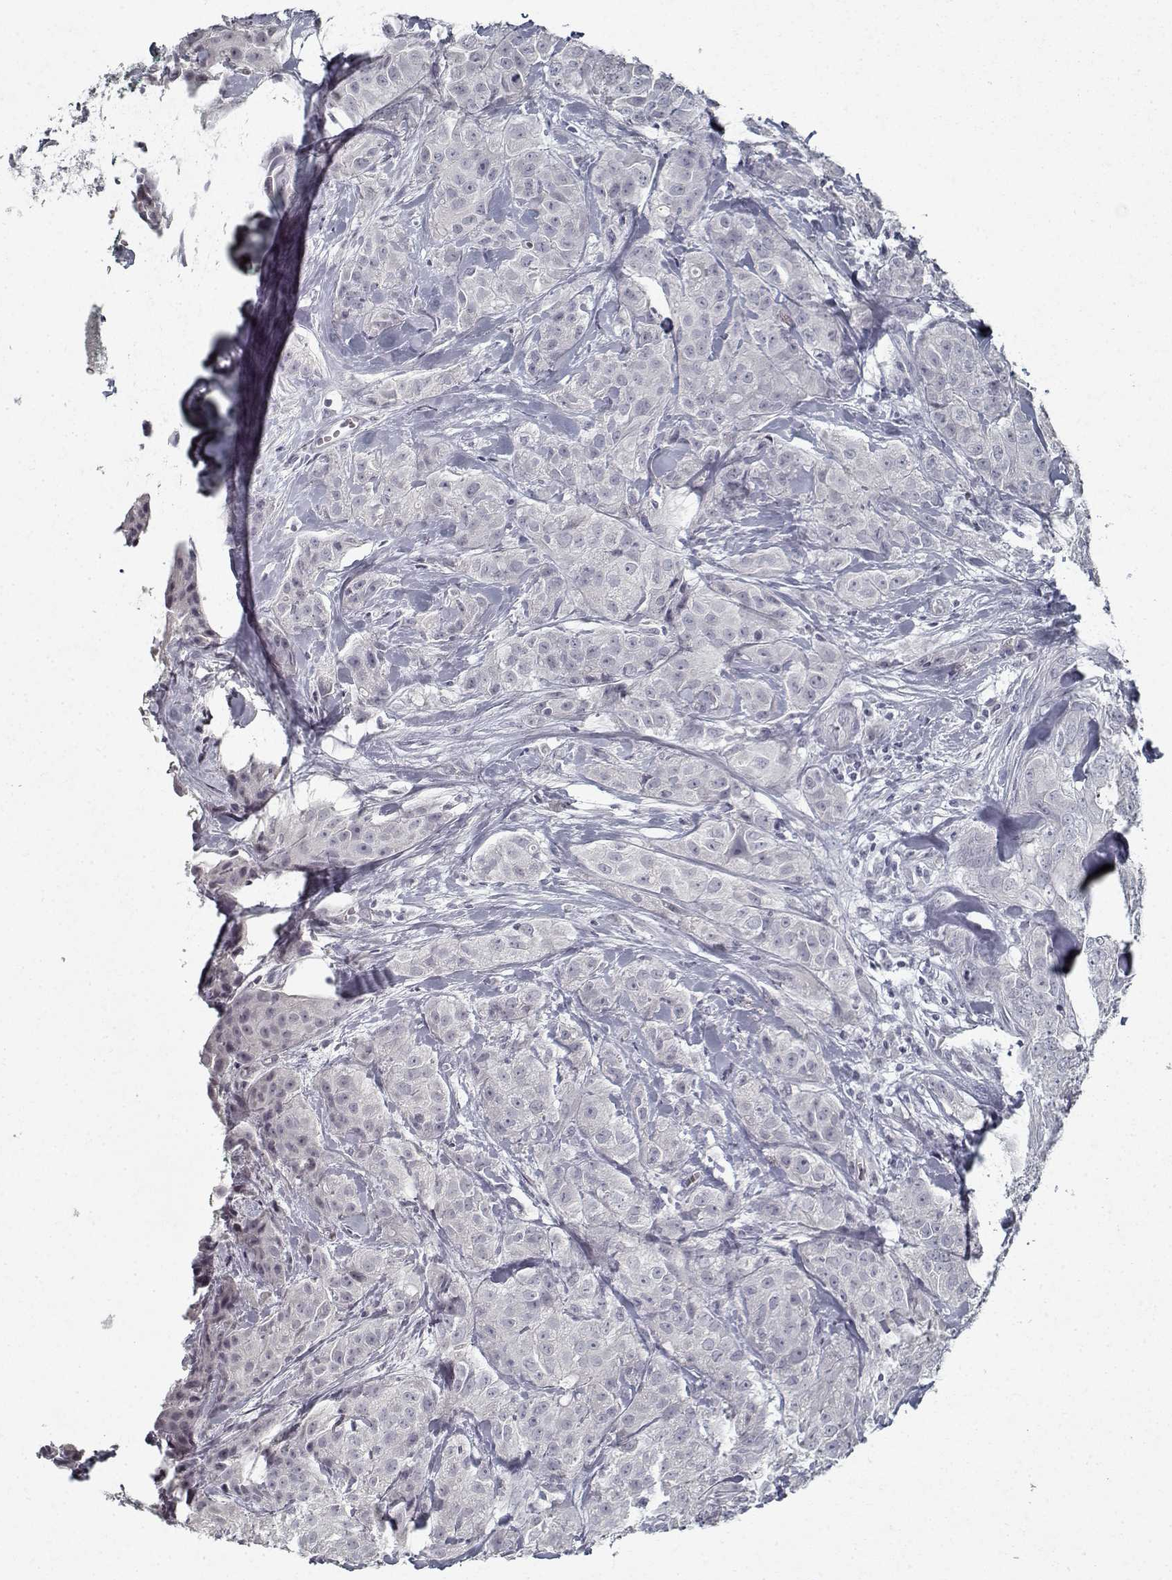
{"staining": {"intensity": "negative", "quantity": "none", "location": "none"}, "tissue": "breast cancer", "cell_type": "Tumor cells", "image_type": "cancer", "snomed": [{"axis": "morphology", "description": "Duct carcinoma"}, {"axis": "topography", "description": "Breast"}], "caption": "A photomicrograph of breast cancer stained for a protein exhibits no brown staining in tumor cells.", "gene": "GAD2", "patient": {"sex": "female", "age": 43}}